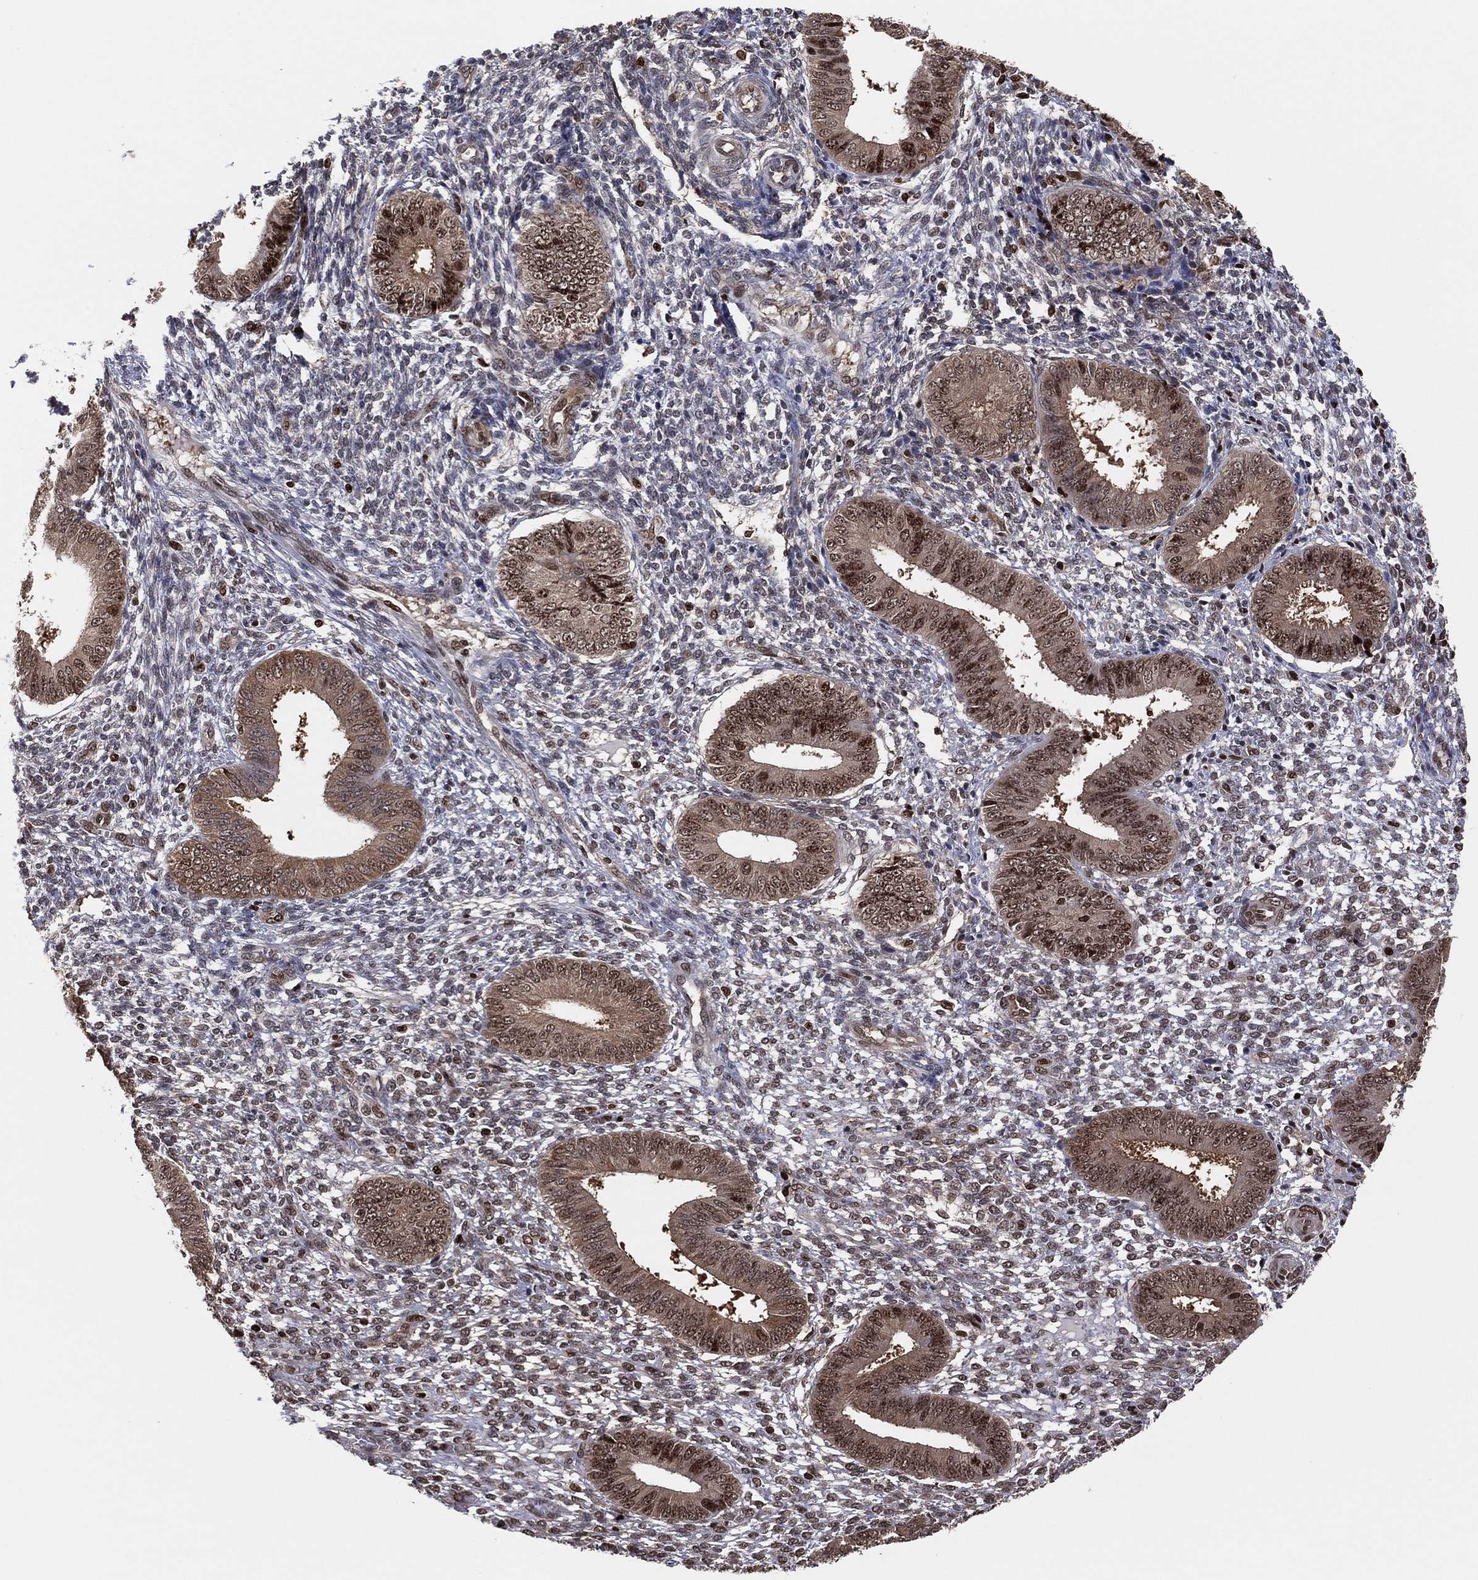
{"staining": {"intensity": "strong", "quantity": ">75%", "location": "nuclear"}, "tissue": "endometrium", "cell_type": "Cells in endometrial stroma", "image_type": "normal", "snomed": [{"axis": "morphology", "description": "Normal tissue, NOS"}, {"axis": "topography", "description": "Endometrium"}], "caption": "This image demonstrates immunohistochemistry (IHC) staining of normal endometrium, with high strong nuclear staining in about >75% of cells in endometrial stroma.", "gene": "PSMA1", "patient": {"sex": "female", "age": 42}}